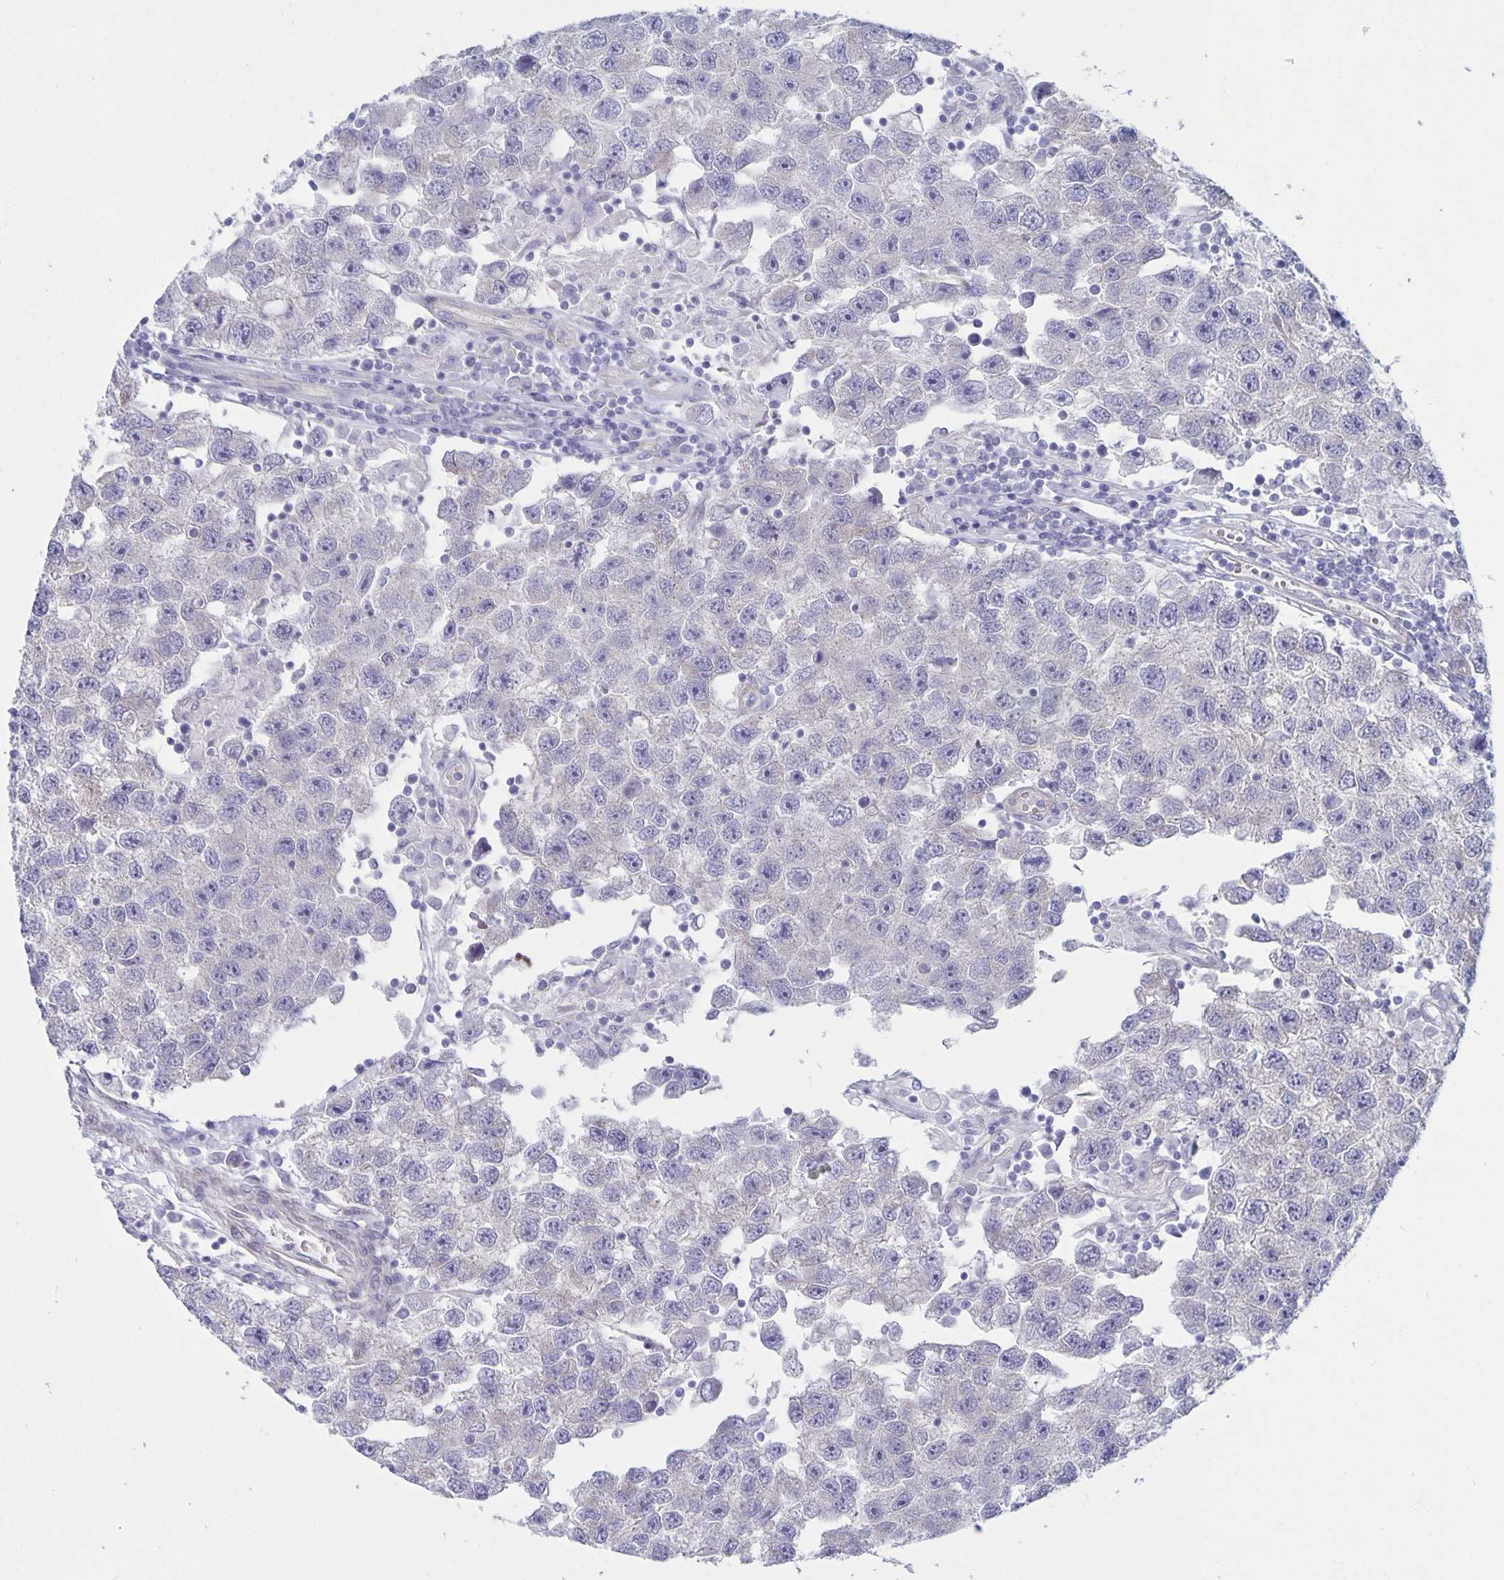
{"staining": {"intensity": "negative", "quantity": "none", "location": "none"}, "tissue": "testis cancer", "cell_type": "Tumor cells", "image_type": "cancer", "snomed": [{"axis": "morphology", "description": "Seminoma, NOS"}, {"axis": "topography", "description": "Testis"}], "caption": "Tumor cells are negative for protein expression in human seminoma (testis).", "gene": "PLCB3", "patient": {"sex": "male", "age": 26}}